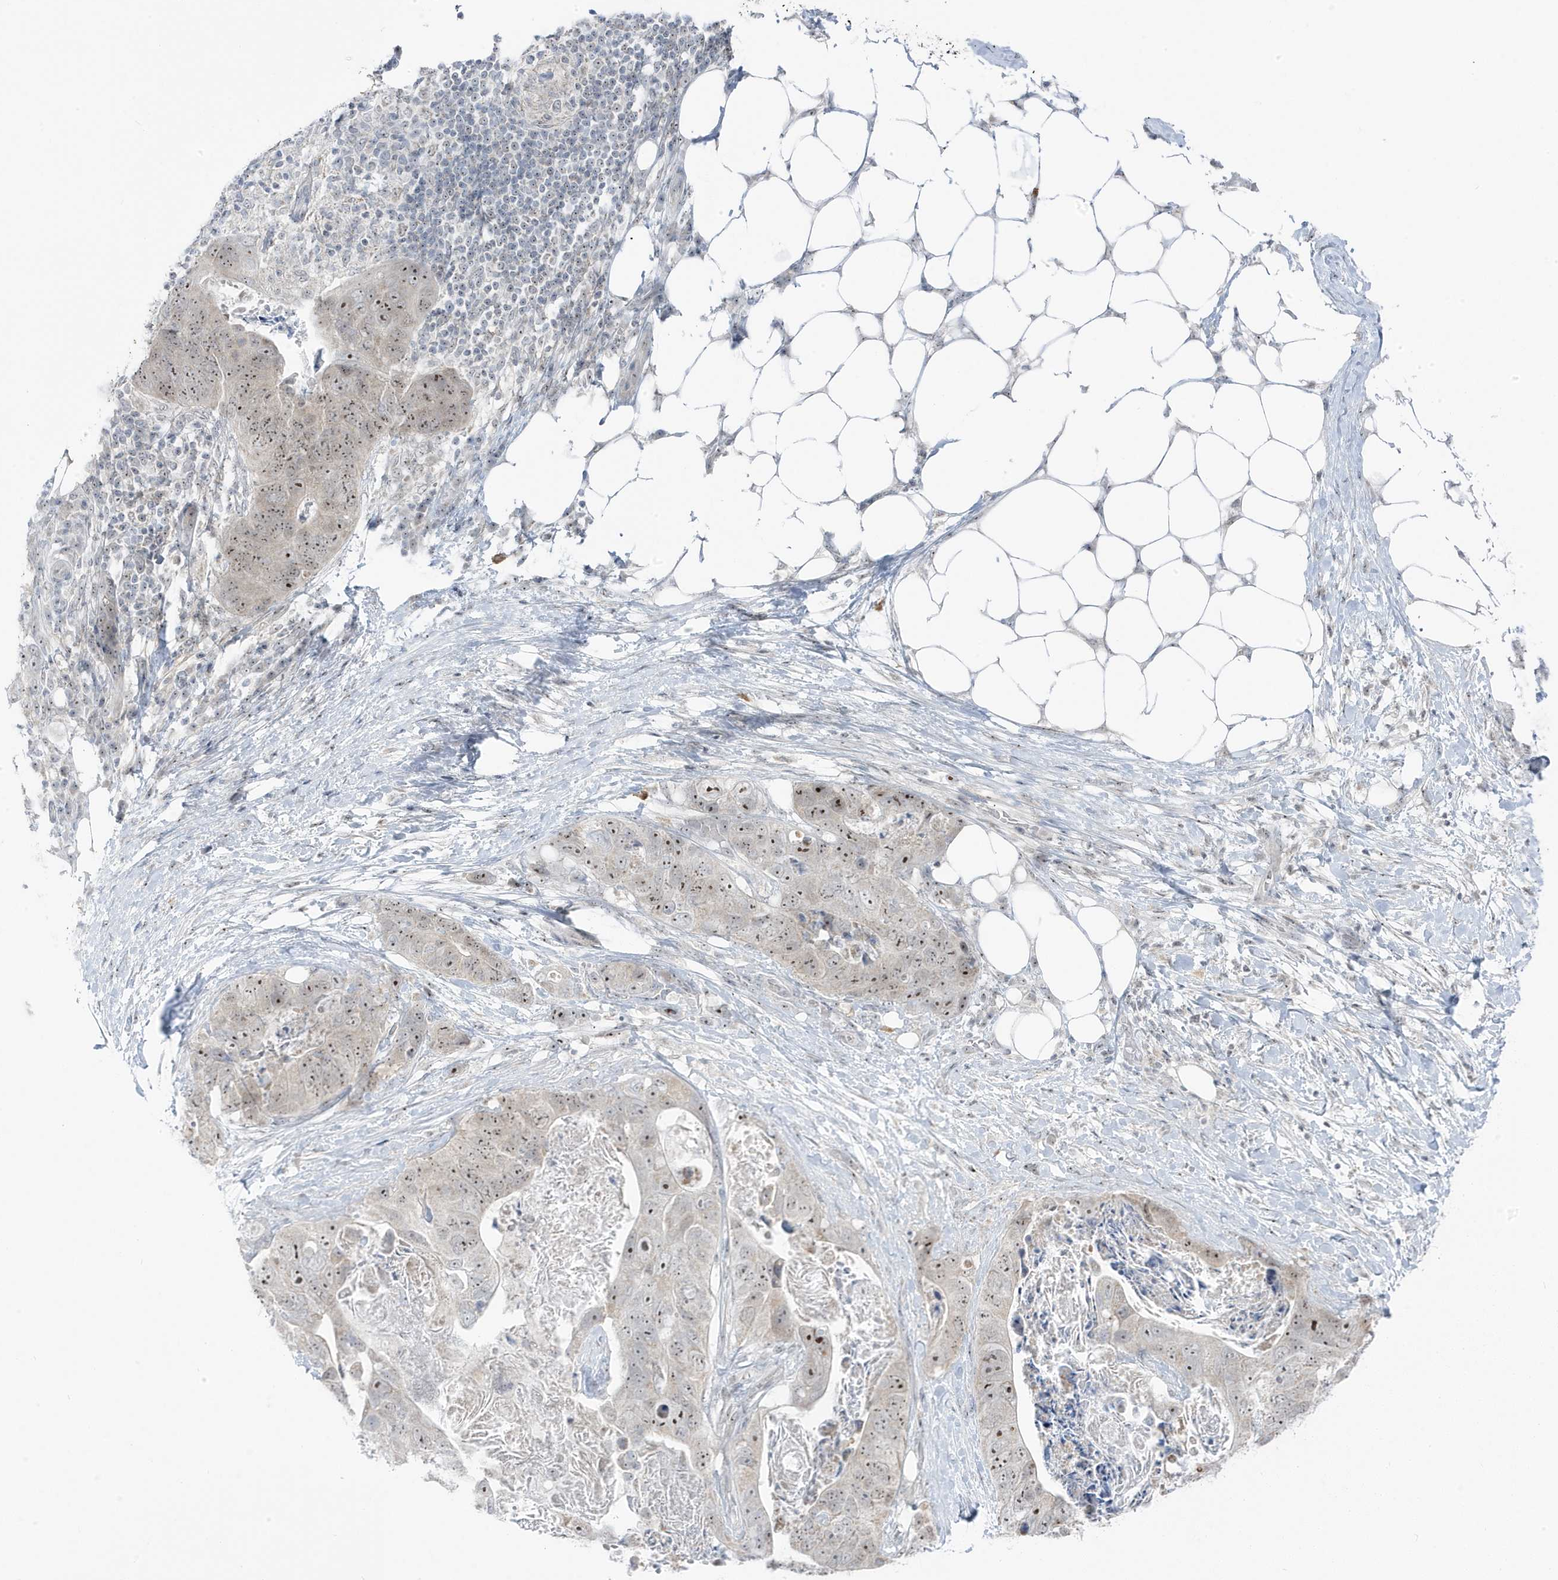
{"staining": {"intensity": "moderate", "quantity": "25%-75%", "location": "nuclear"}, "tissue": "stomach cancer", "cell_type": "Tumor cells", "image_type": "cancer", "snomed": [{"axis": "morphology", "description": "Adenocarcinoma, NOS"}, {"axis": "topography", "description": "Stomach"}], "caption": "Human adenocarcinoma (stomach) stained with a protein marker demonstrates moderate staining in tumor cells.", "gene": "TSEN15", "patient": {"sex": "female", "age": 89}}